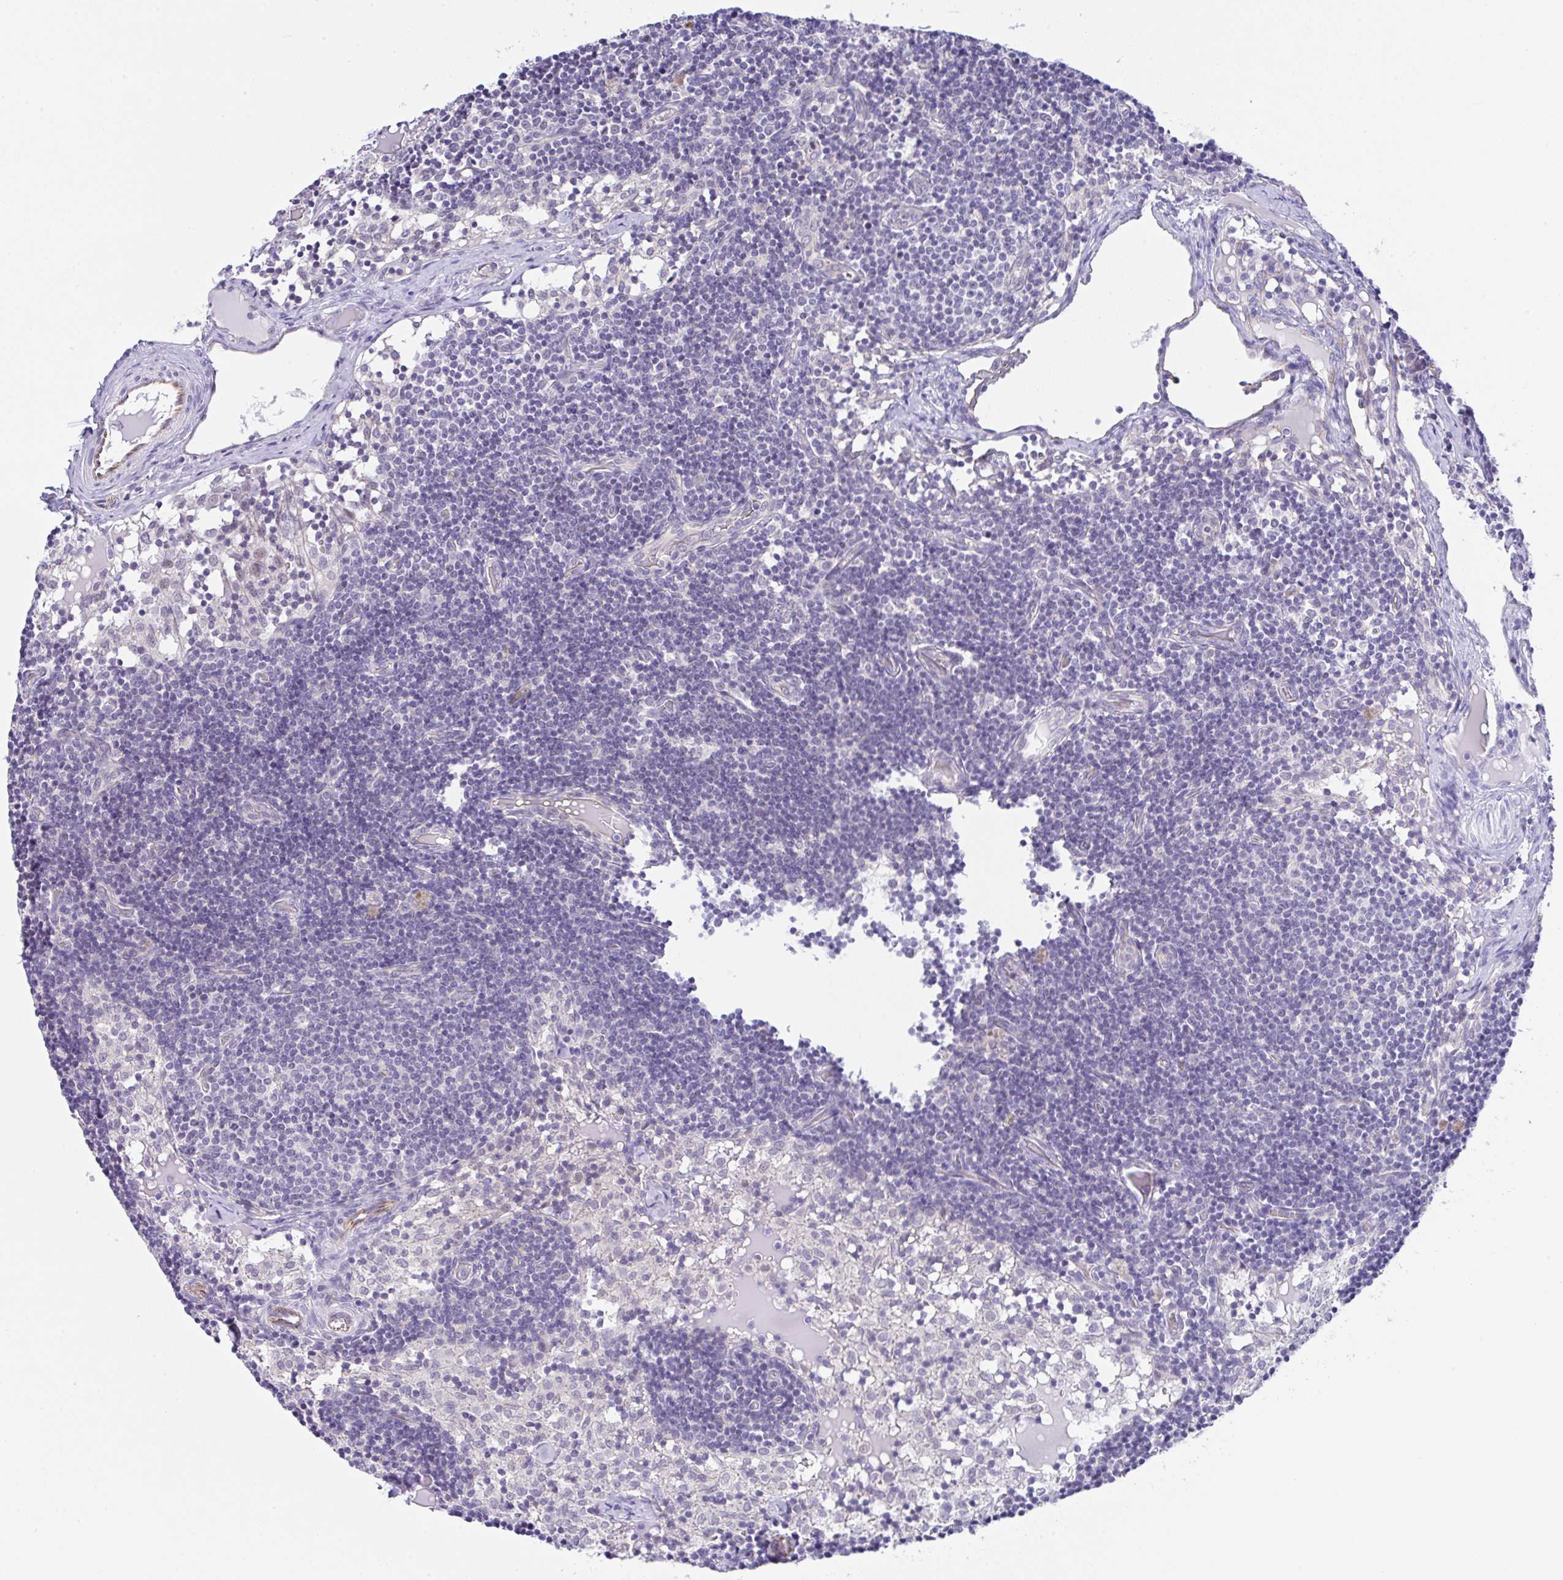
{"staining": {"intensity": "negative", "quantity": "none", "location": "none"}, "tissue": "lymph node", "cell_type": "Germinal center cells", "image_type": "normal", "snomed": [{"axis": "morphology", "description": "Normal tissue, NOS"}, {"axis": "topography", "description": "Lymph node"}], "caption": "High power microscopy micrograph of an immunohistochemistry (IHC) micrograph of benign lymph node, revealing no significant positivity in germinal center cells. (DAB (3,3'-diaminobenzidine) immunohistochemistry visualized using brightfield microscopy, high magnification).", "gene": "CGNL1", "patient": {"sex": "female", "age": 31}}